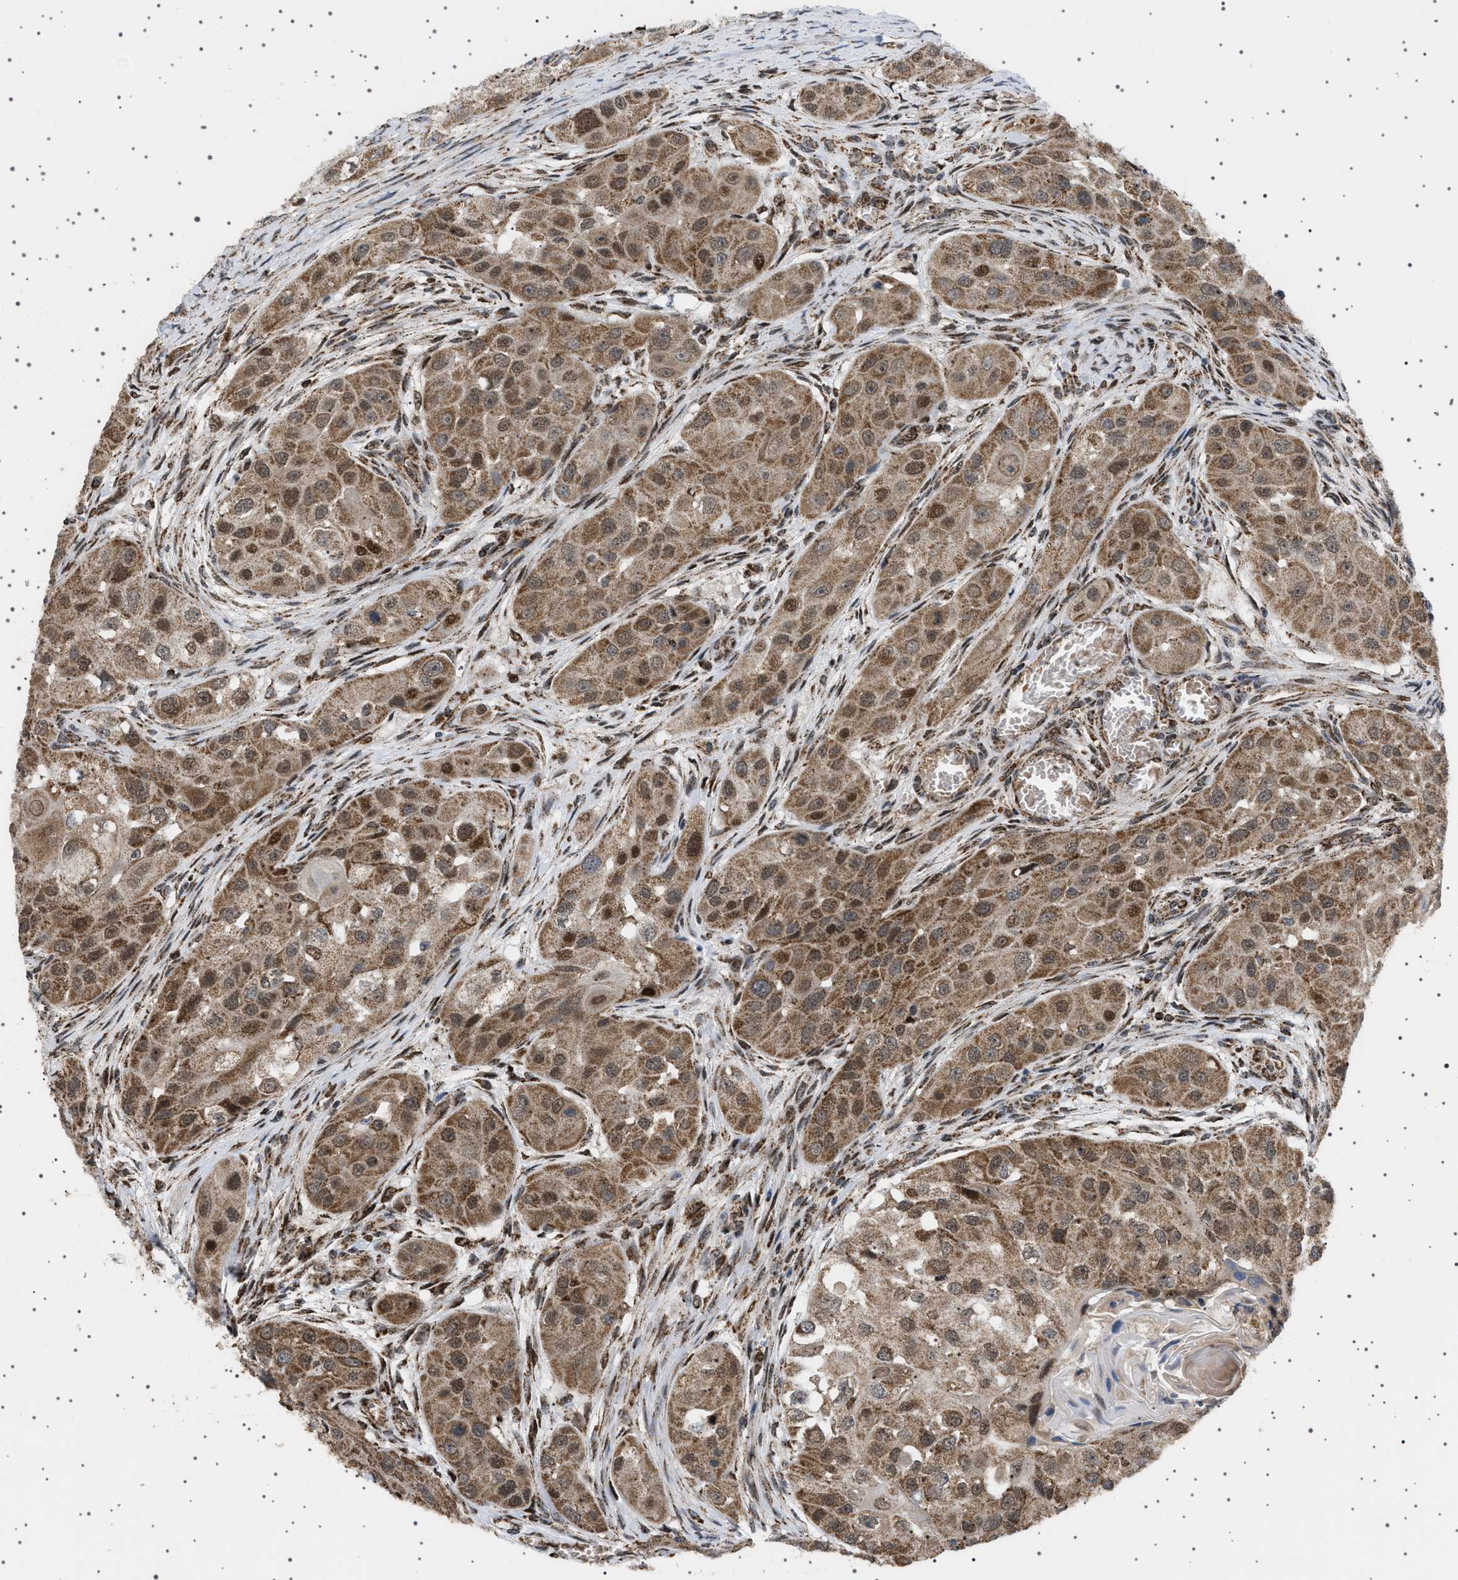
{"staining": {"intensity": "moderate", "quantity": ">75%", "location": "cytoplasmic/membranous,nuclear"}, "tissue": "head and neck cancer", "cell_type": "Tumor cells", "image_type": "cancer", "snomed": [{"axis": "morphology", "description": "Normal tissue, NOS"}, {"axis": "morphology", "description": "Squamous cell carcinoma, NOS"}, {"axis": "topography", "description": "Skeletal muscle"}, {"axis": "topography", "description": "Head-Neck"}], "caption": "This is an image of immunohistochemistry staining of squamous cell carcinoma (head and neck), which shows moderate expression in the cytoplasmic/membranous and nuclear of tumor cells.", "gene": "MELK", "patient": {"sex": "male", "age": 51}}